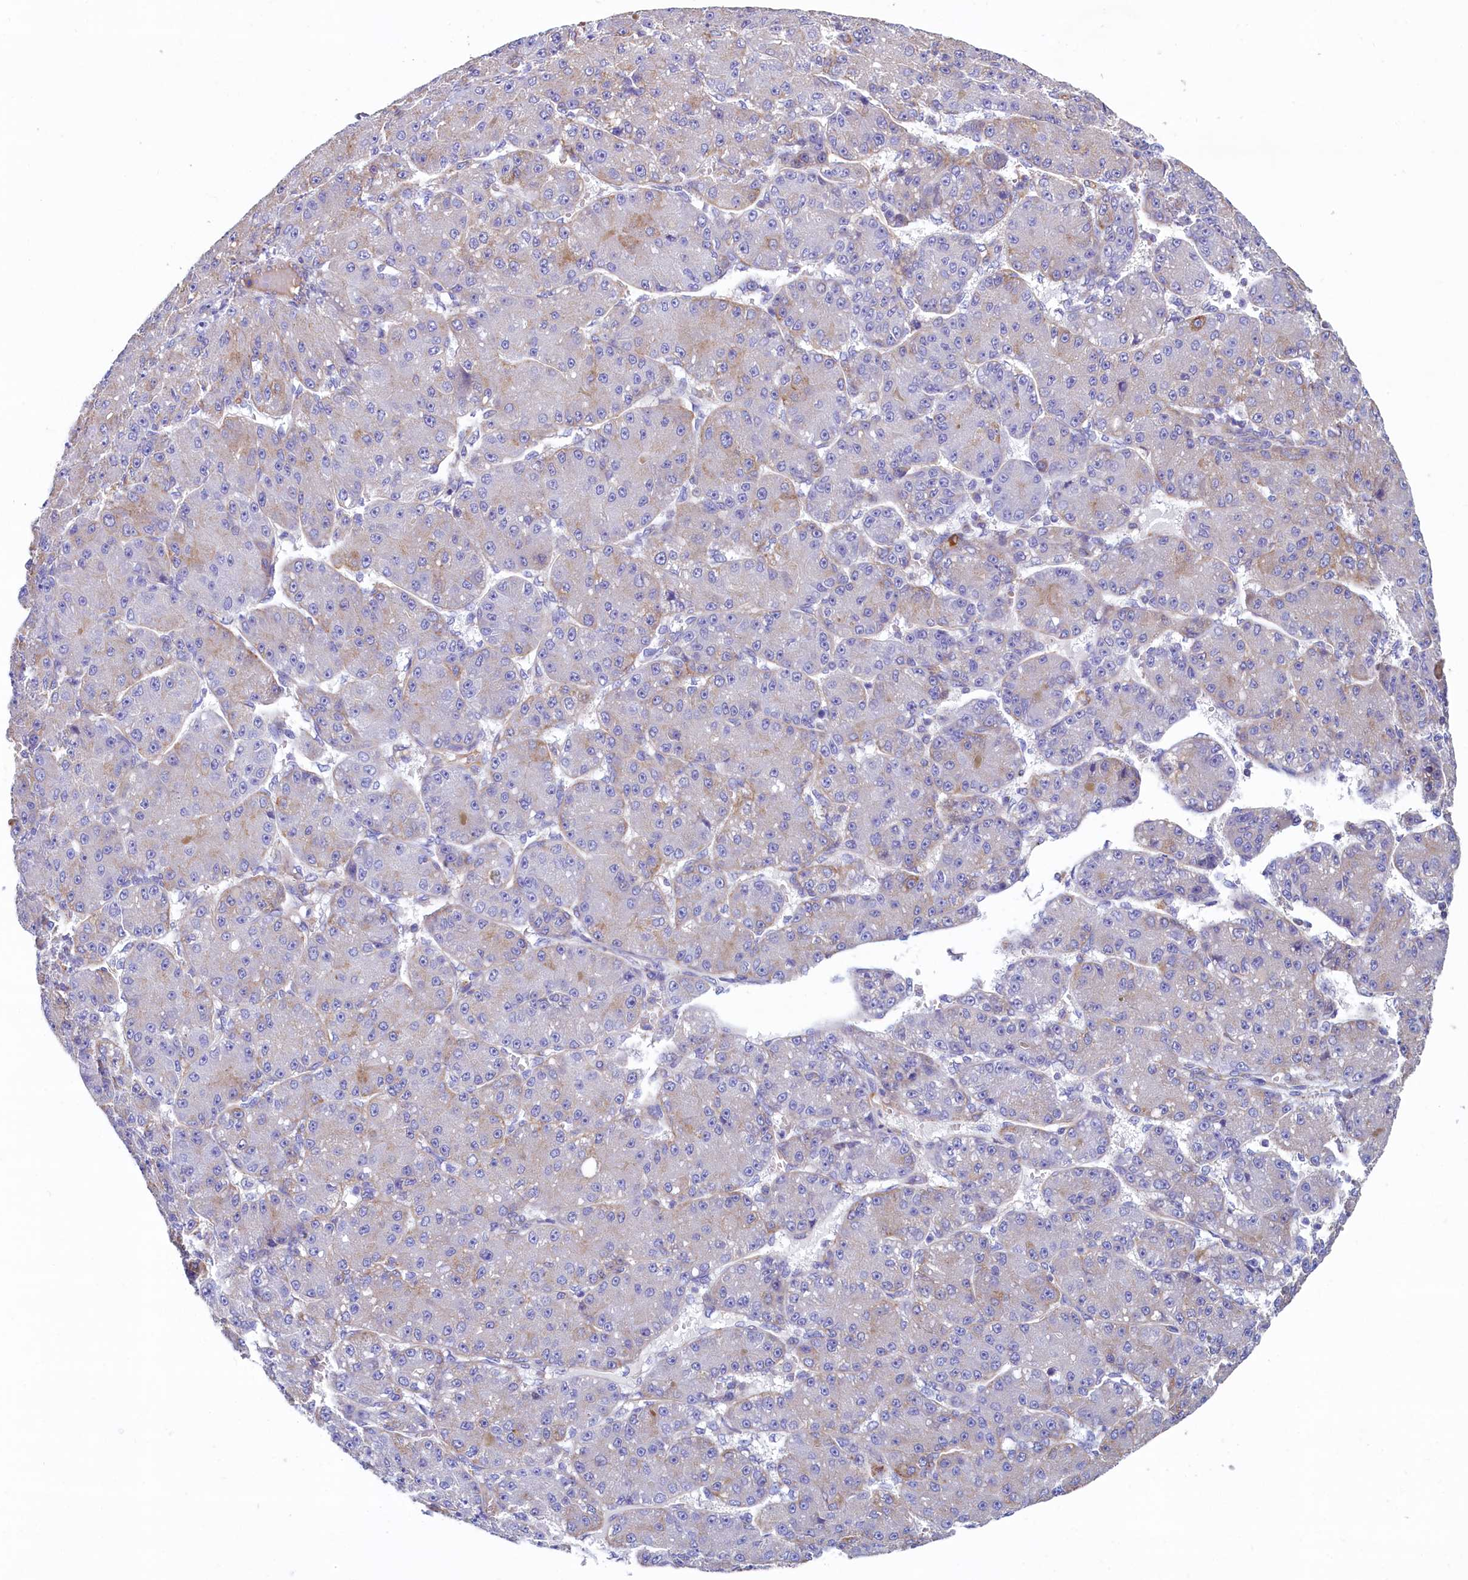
{"staining": {"intensity": "weak", "quantity": "<25%", "location": "cytoplasmic/membranous"}, "tissue": "liver cancer", "cell_type": "Tumor cells", "image_type": "cancer", "snomed": [{"axis": "morphology", "description": "Carcinoma, Hepatocellular, NOS"}, {"axis": "topography", "description": "Liver"}], "caption": "Immunohistochemical staining of hepatocellular carcinoma (liver) reveals no significant positivity in tumor cells. Brightfield microscopy of immunohistochemistry (IHC) stained with DAB (brown) and hematoxylin (blue), captured at high magnification.", "gene": "GPR21", "patient": {"sex": "male", "age": 67}}